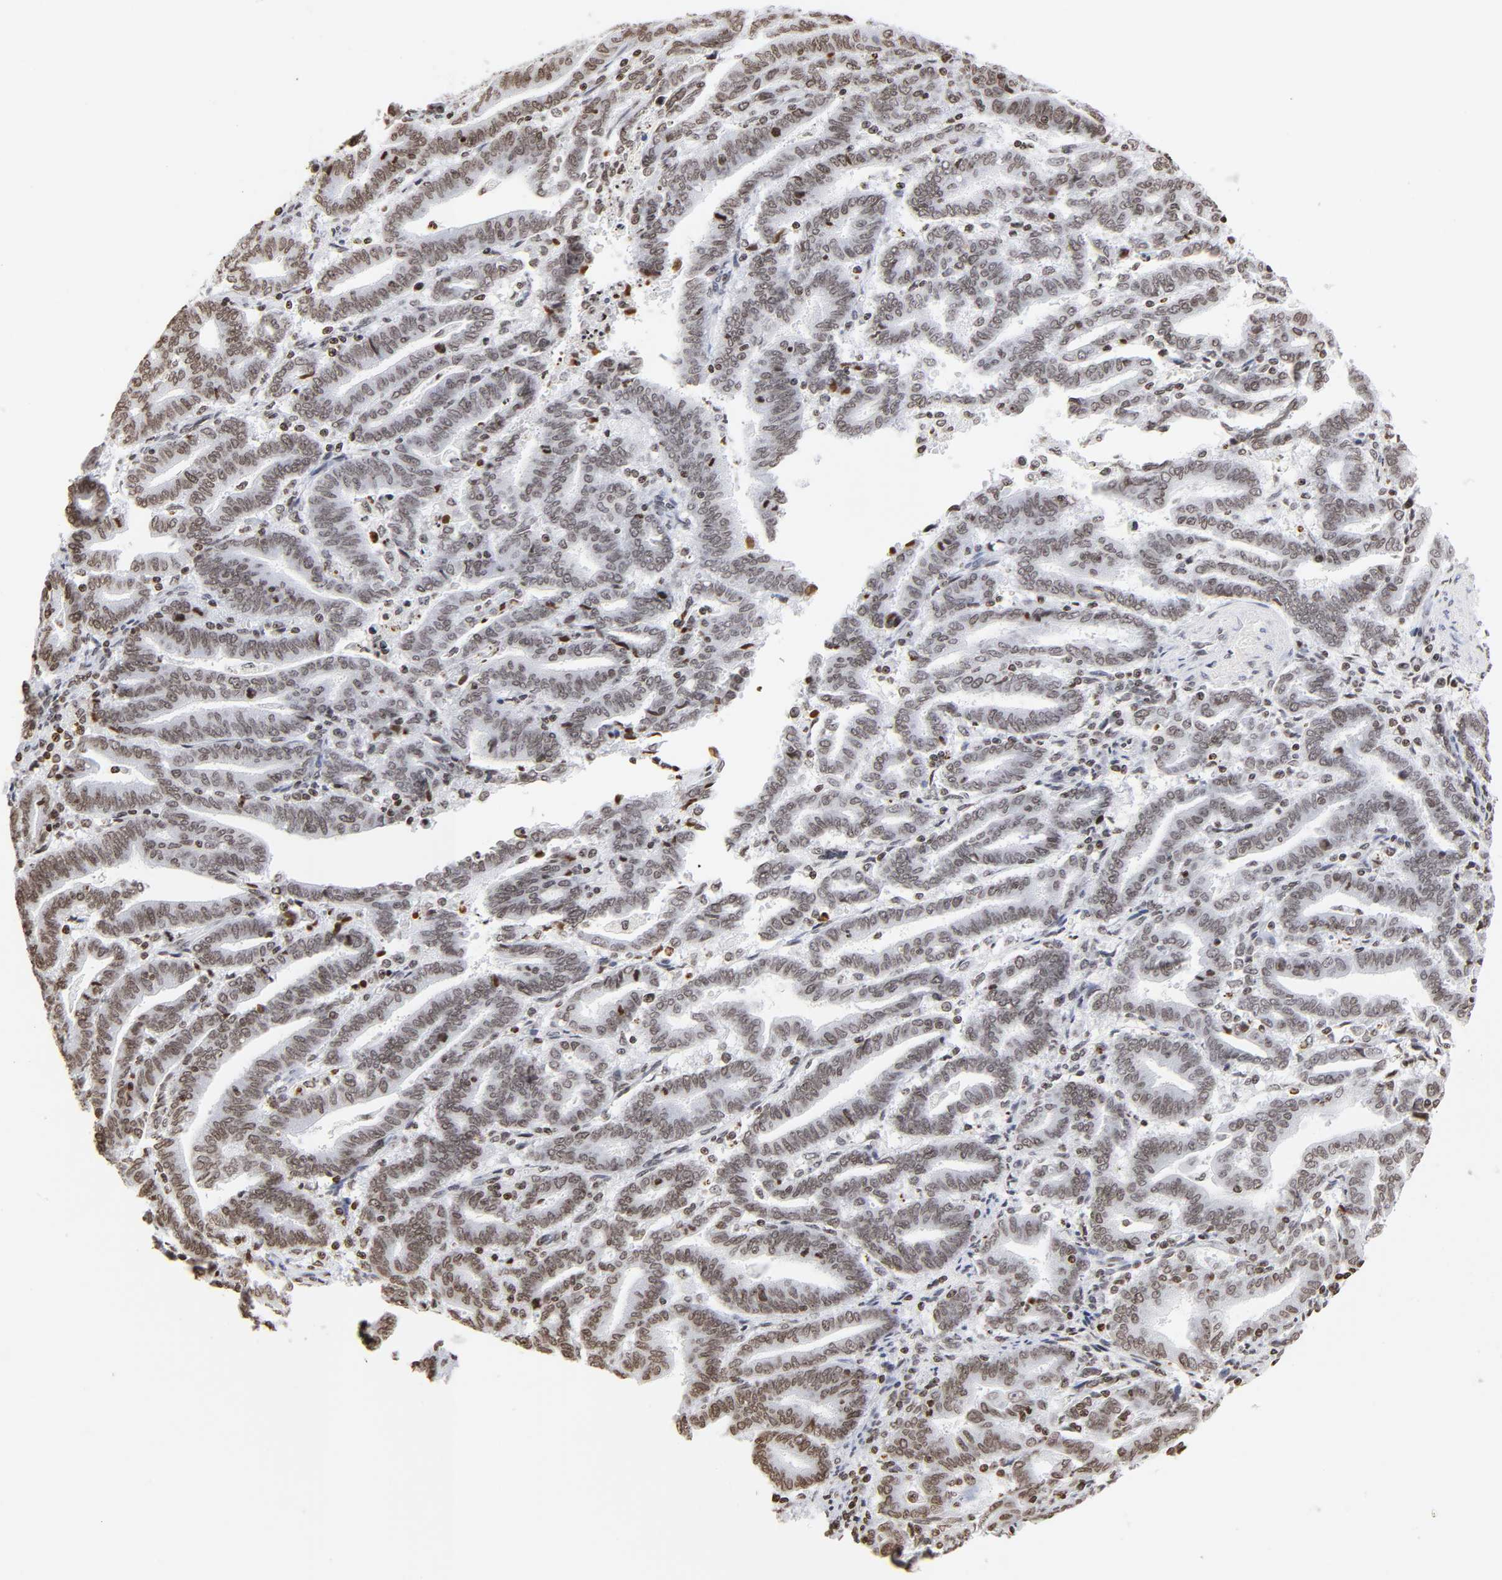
{"staining": {"intensity": "weak", "quantity": ">75%", "location": "nuclear"}, "tissue": "endometrial cancer", "cell_type": "Tumor cells", "image_type": "cancer", "snomed": [{"axis": "morphology", "description": "Adenocarcinoma, NOS"}, {"axis": "topography", "description": "Uterus"}], "caption": "Immunohistochemical staining of human endometrial cancer (adenocarcinoma) exhibits low levels of weak nuclear protein positivity in about >75% of tumor cells.", "gene": "H2AC12", "patient": {"sex": "female", "age": 83}}